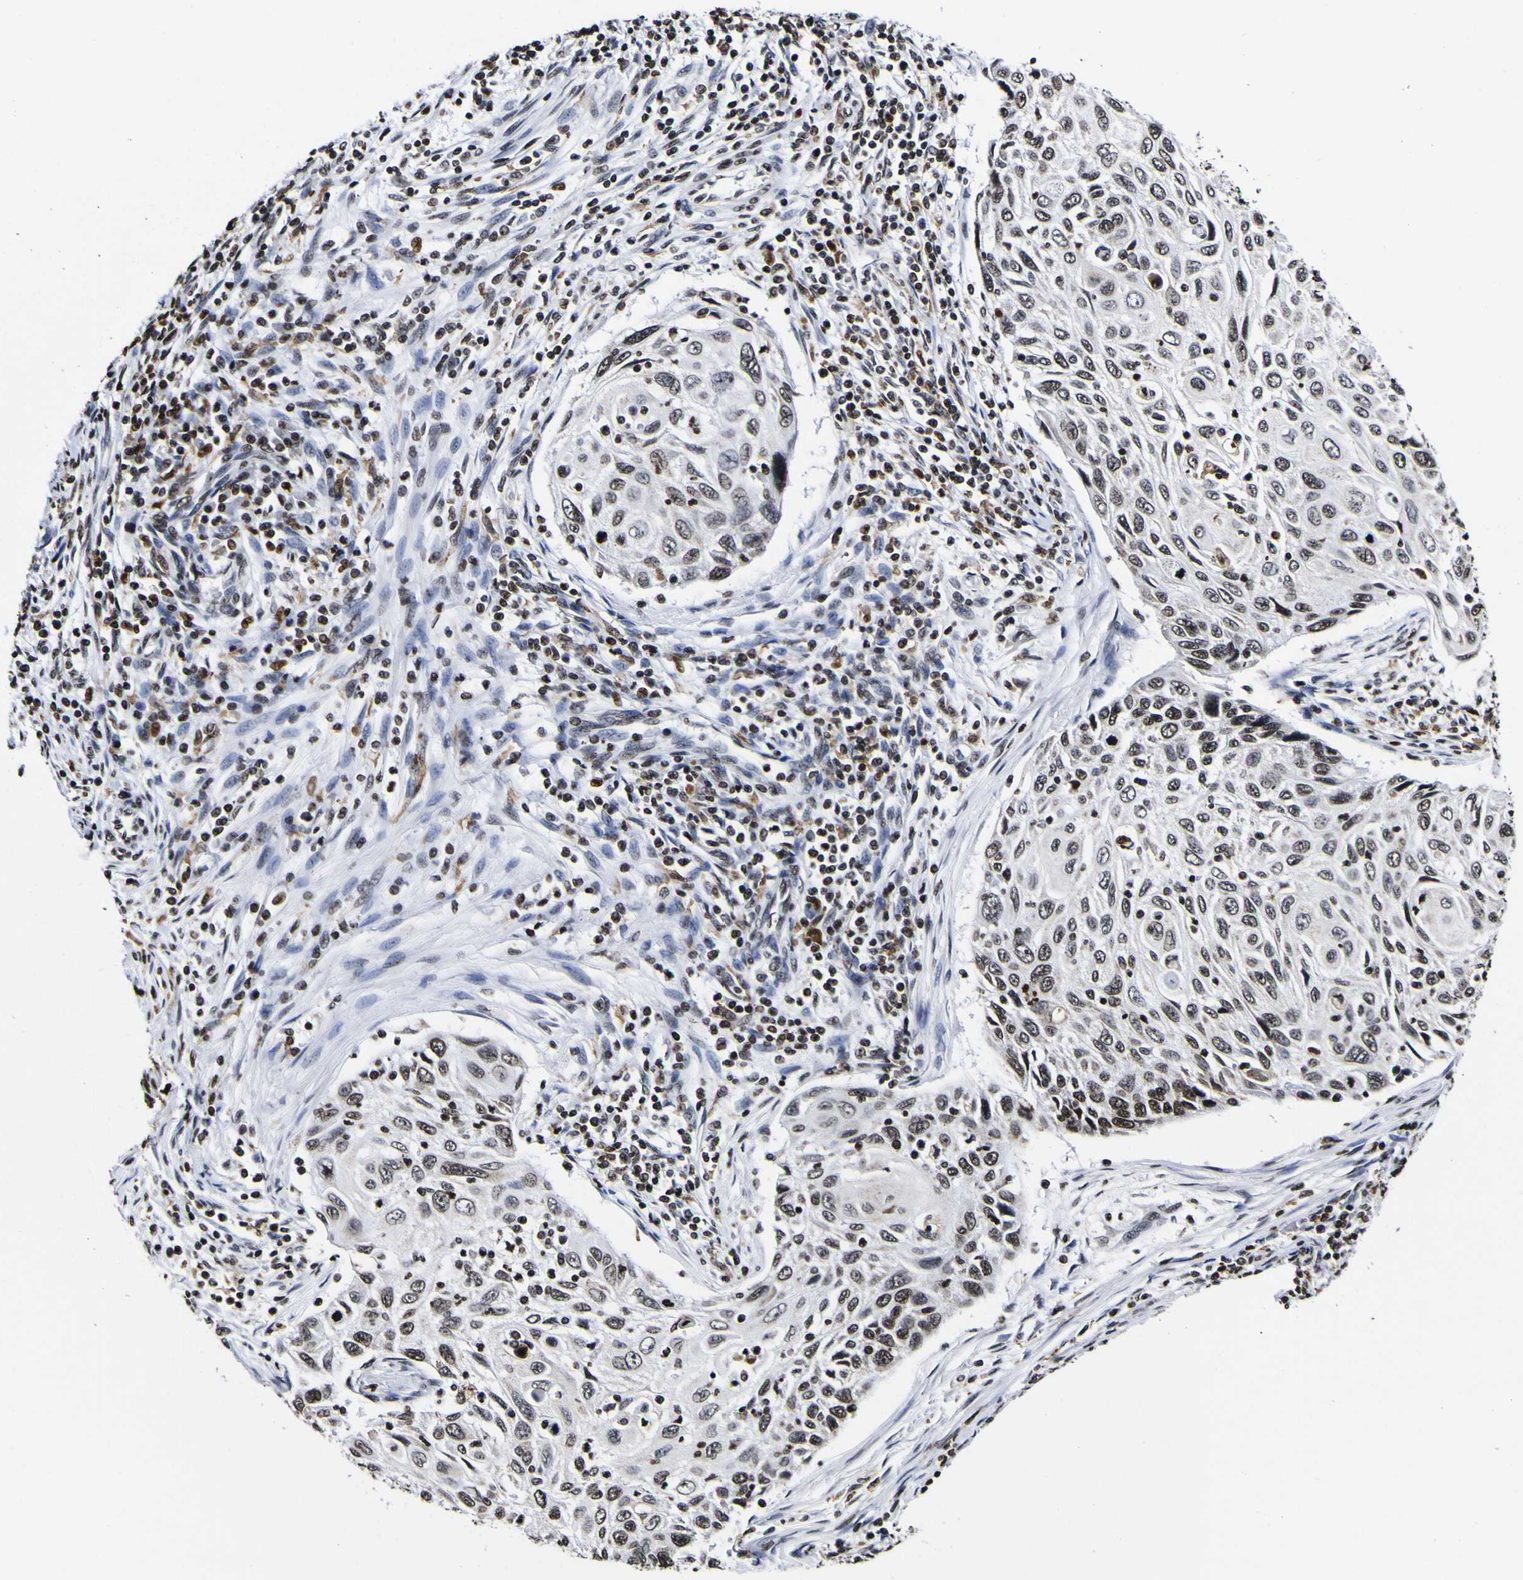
{"staining": {"intensity": "strong", "quantity": ">75%", "location": "nuclear"}, "tissue": "cervical cancer", "cell_type": "Tumor cells", "image_type": "cancer", "snomed": [{"axis": "morphology", "description": "Squamous cell carcinoma, NOS"}, {"axis": "topography", "description": "Cervix"}], "caption": "A brown stain labels strong nuclear staining of a protein in human cervical squamous cell carcinoma tumor cells.", "gene": "PIAS1", "patient": {"sex": "female", "age": 70}}